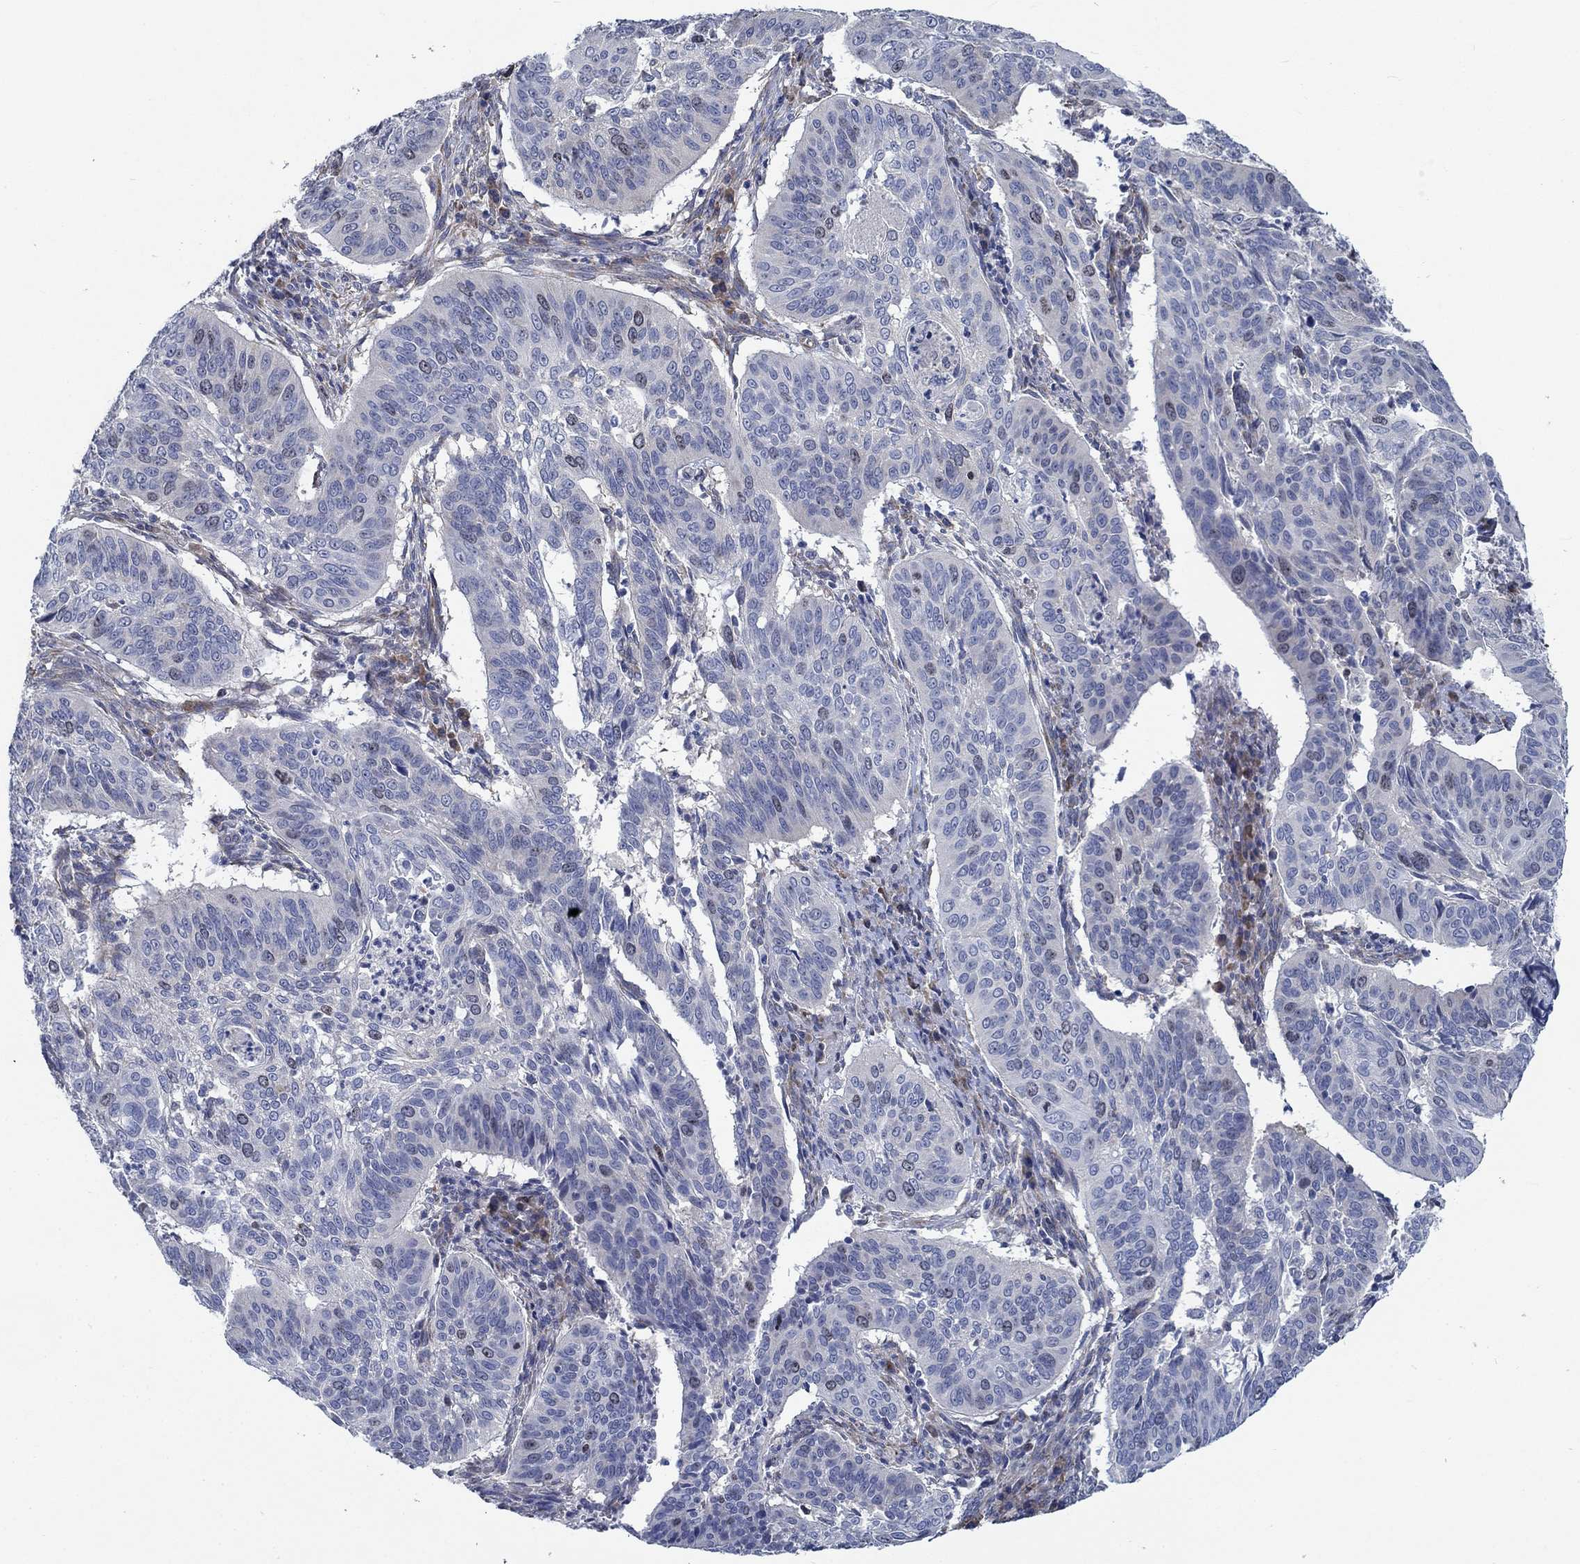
{"staining": {"intensity": "negative", "quantity": "none", "location": "none"}, "tissue": "cervical cancer", "cell_type": "Tumor cells", "image_type": "cancer", "snomed": [{"axis": "morphology", "description": "Normal tissue, NOS"}, {"axis": "morphology", "description": "Squamous cell carcinoma, NOS"}, {"axis": "topography", "description": "Cervix"}], "caption": "A histopathology image of cervical cancer stained for a protein displays no brown staining in tumor cells.", "gene": "MMP24", "patient": {"sex": "female", "age": 39}}